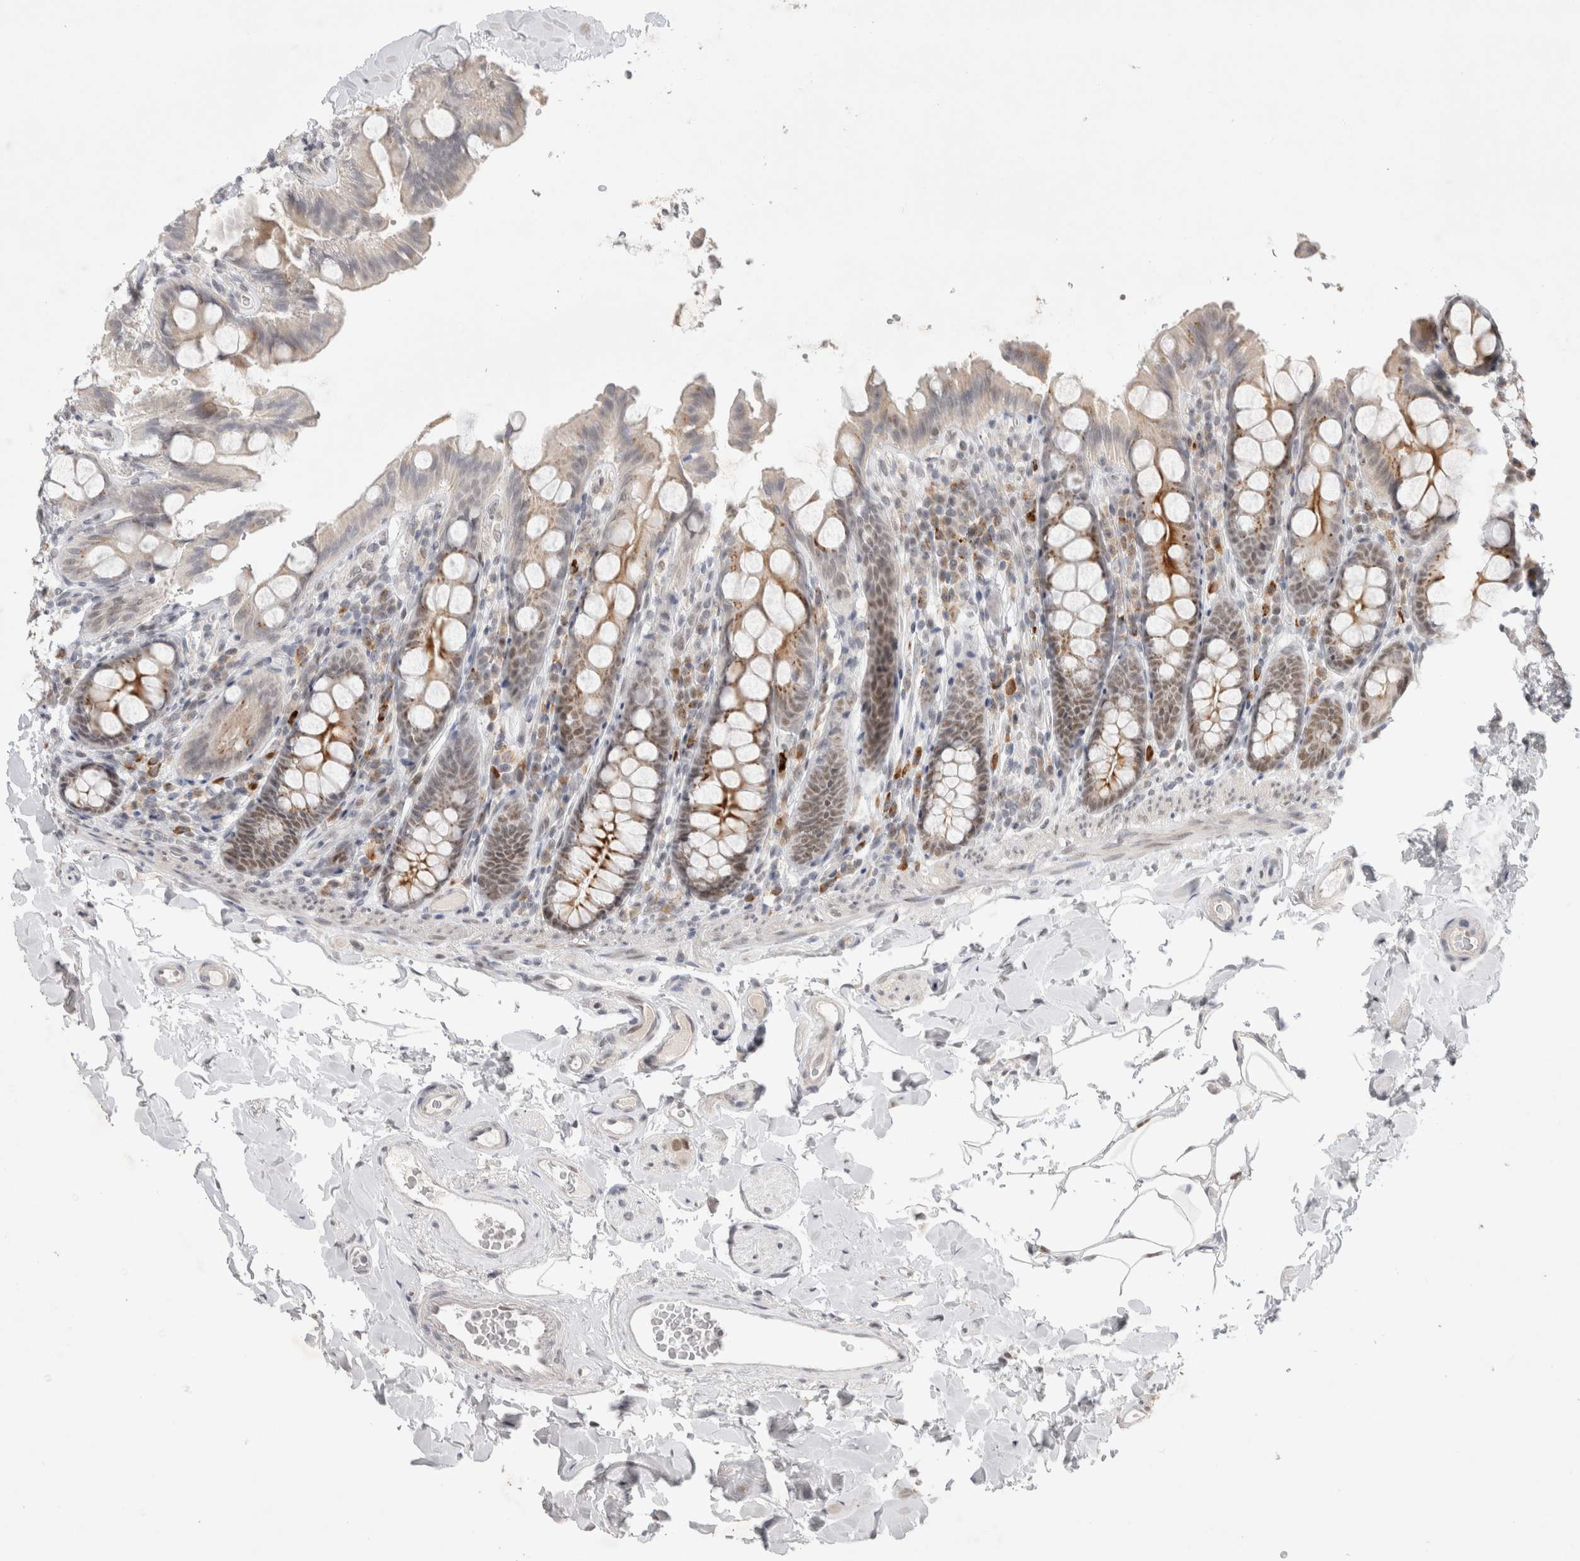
{"staining": {"intensity": "weak", "quantity": "<25%", "location": "nuclear"}, "tissue": "colon", "cell_type": "Endothelial cells", "image_type": "normal", "snomed": [{"axis": "morphology", "description": "Normal tissue, NOS"}, {"axis": "topography", "description": "Colon"}, {"axis": "topography", "description": "Peripheral nerve tissue"}], "caption": "IHC histopathology image of normal colon: colon stained with DAB (3,3'-diaminobenzidine) displays no significant protein positivity in endothelial cells.", "gene": "RECQL4", "patient": {"sex": "female", "age": 61}}